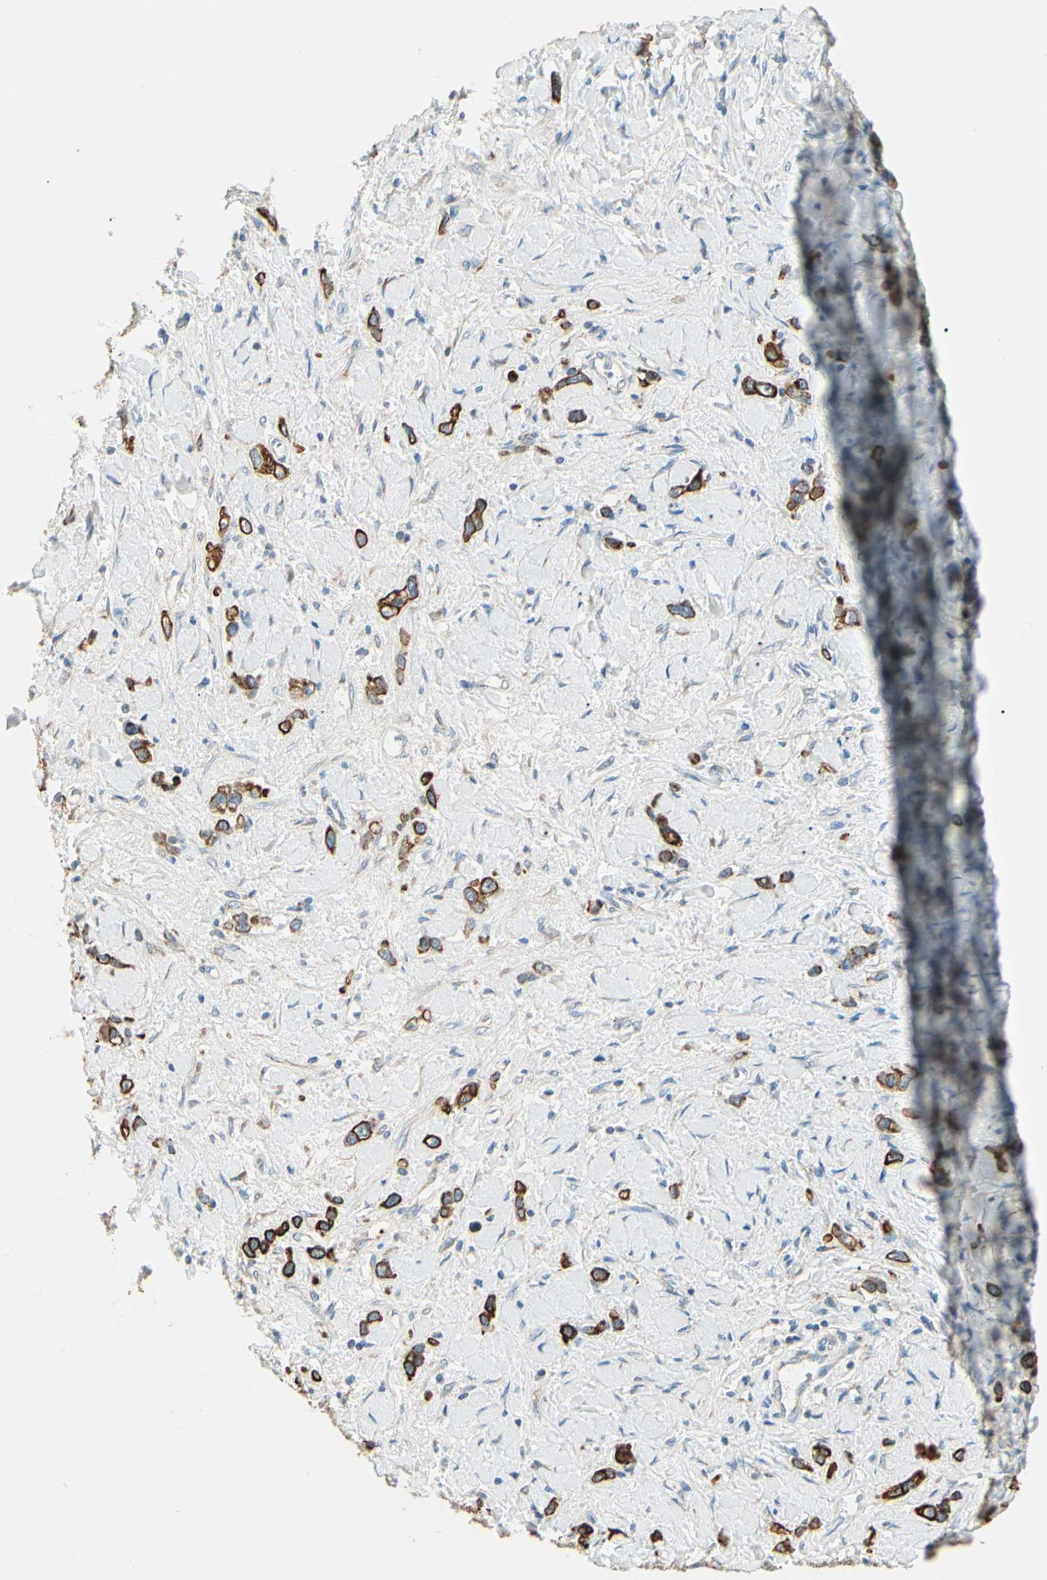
{"staining": {"intensity": "strong", "quantity": ">75%", "location": "cytoplasmic/membranous"}, "tissue": "stomach cancer", "cell_type": "Tumor cells", "image_type": "cancer", "snomed": [{"axis": "morphology", "description": "Normal tissue, NOS"}, {"axis": "morphology", "description": "Adenocarcinoma, NOS"}, {"axis": "topography", "description": "Stomach, upper"}, {"axis": "topography", "description": "Stomach"}], "caption": "Immunohistochemistry micrograph of human adenocarcinoma (stomach) stained for a protein (brown), which demonstrates high levels of strong cytoplasmic/membranous expression in approximately >75% of tumor cells.", "gene": "DUSP12", "patient": {"sex": "female", "age": 65}}